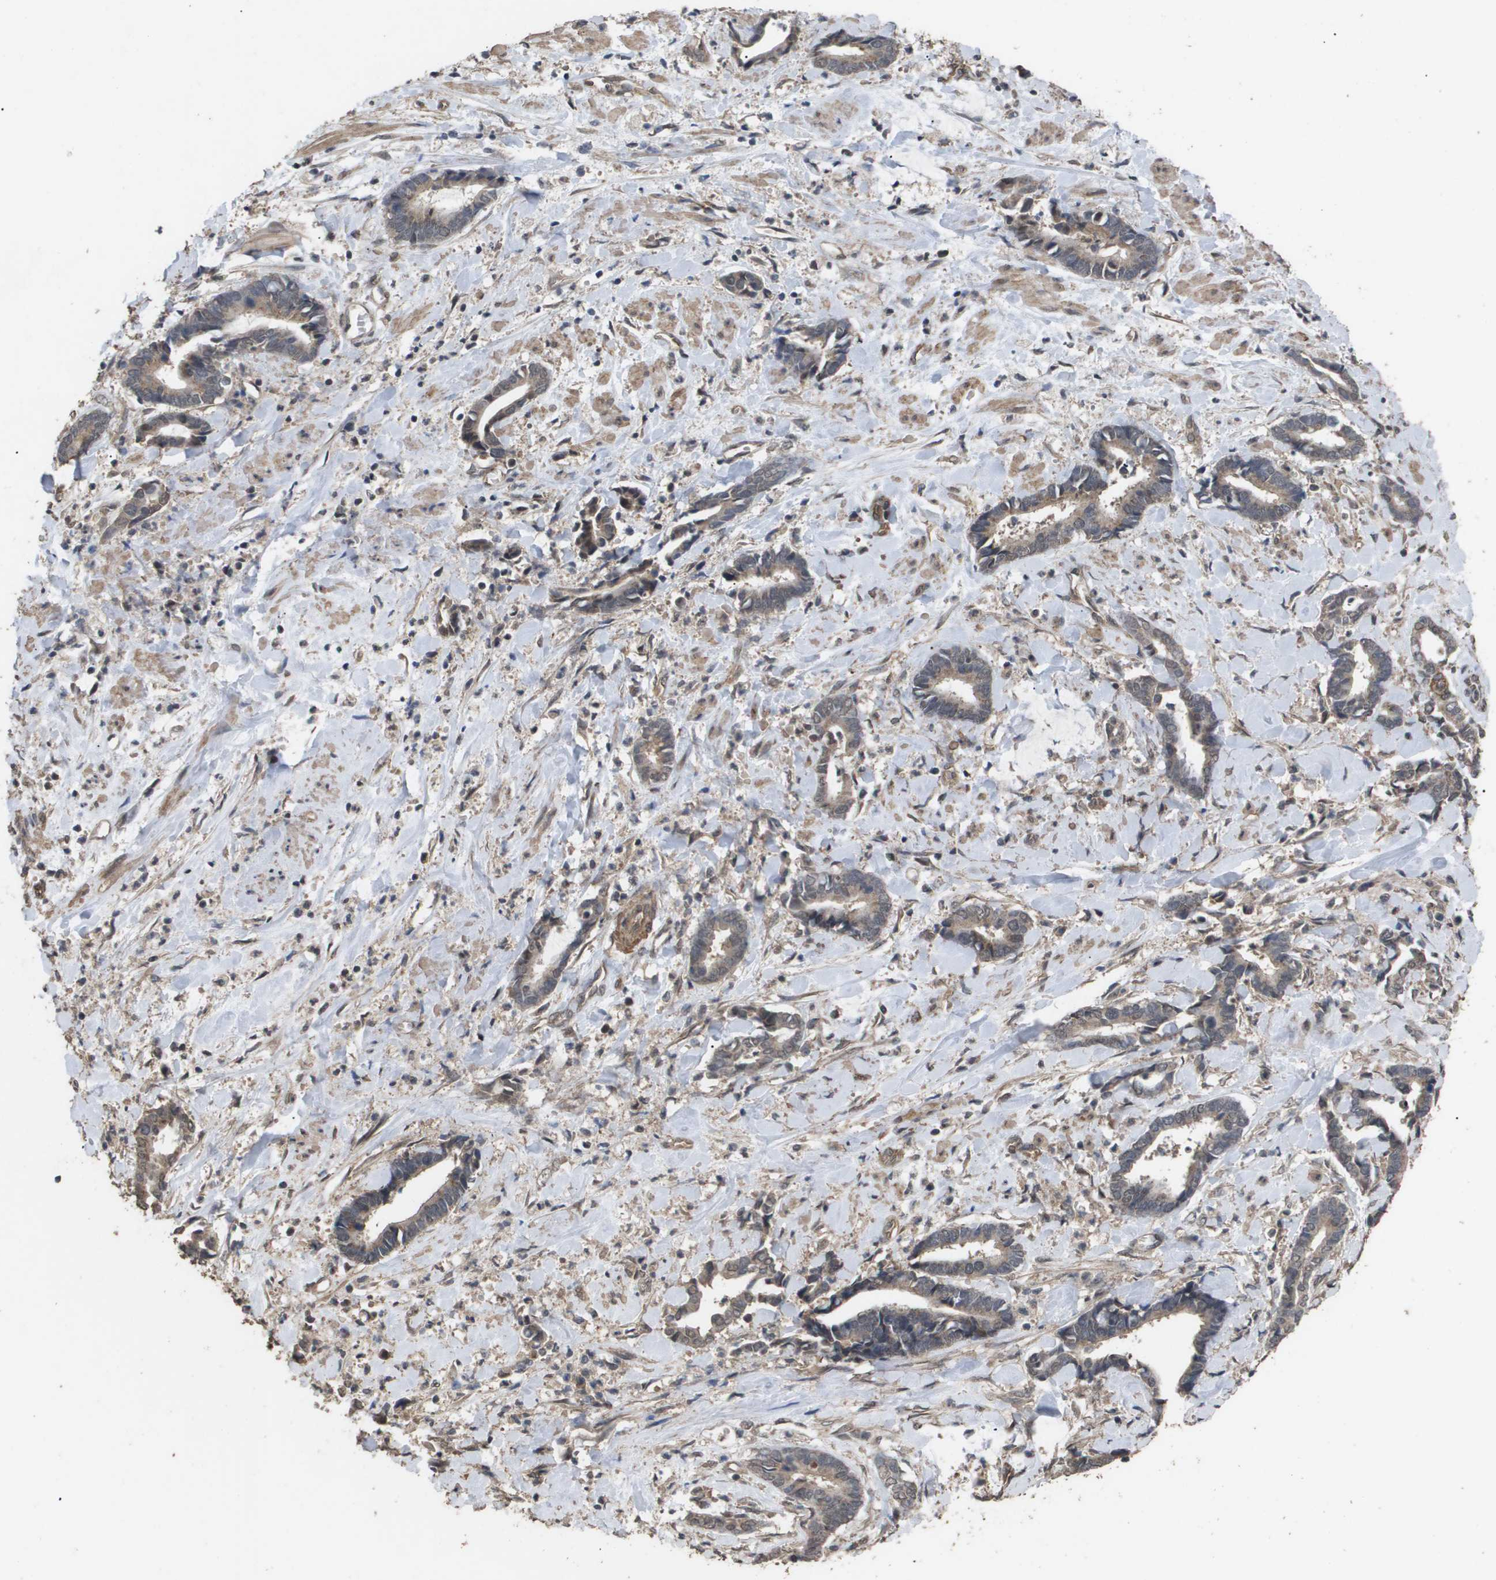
{"staining": {"intensity": "weak", "quantity": ">75%", "location": "cytoplasmic/membranous"}, "tissue": "cervical cancer", "cell_type": "Tumor cells", "image_type": "cancer", "snomed": [{"axis": "morphology", "description": "Adenocarcinoma, NOS"}, {"axis": "topography", "description": "Cervix"}], "caption": "A high-resolution histopathology image shows immunohistochemistry staining of cervical adenocarcinoma, which exhibits weak cytoplasmic/membranous positivity in approximately >75% of tumor cells.", "gene": "CUL5", "patient": {"sex": "female", "age": 44}}